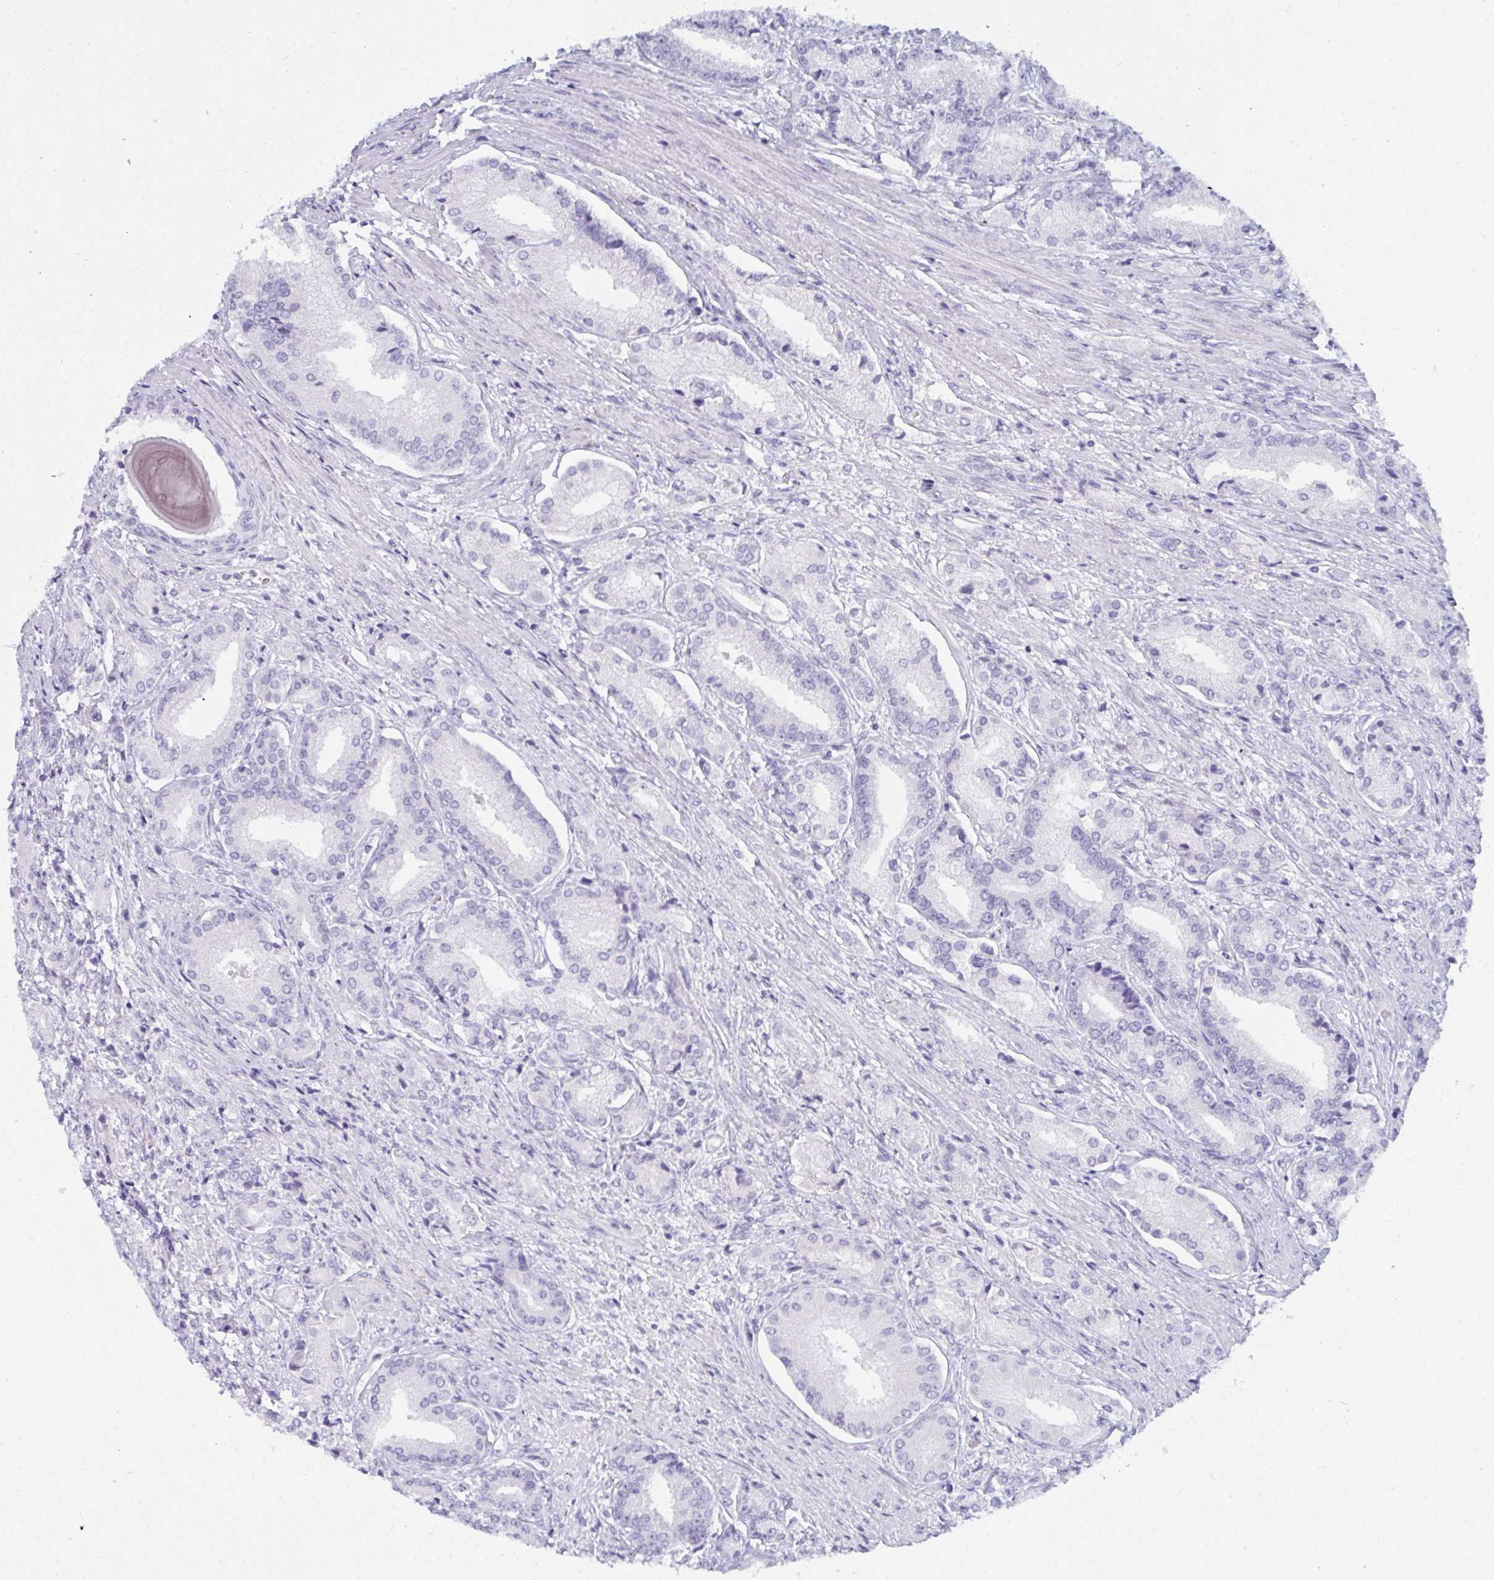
{"staining": {"intensity": "negative", "quantity": "none", "location": "none"}, "tissue": "prostate cancer", "cell_type": "Tumor cells", "image_type": "cancer", "snomed": [{"axis": "morphology", "description": "Adenocarcinoma, High grade"}, {"axis": "topography", "description": "Prostate and seminal vesicle, NOS"}], "caption": "Immunohistochemistry (IHC) of human prostate cancer (adenocarcinoma (high-grade)) reveals no positivity in tumor cells.", "gene": "PRDM9", "patient": {"sex": "male", "age": 61}}